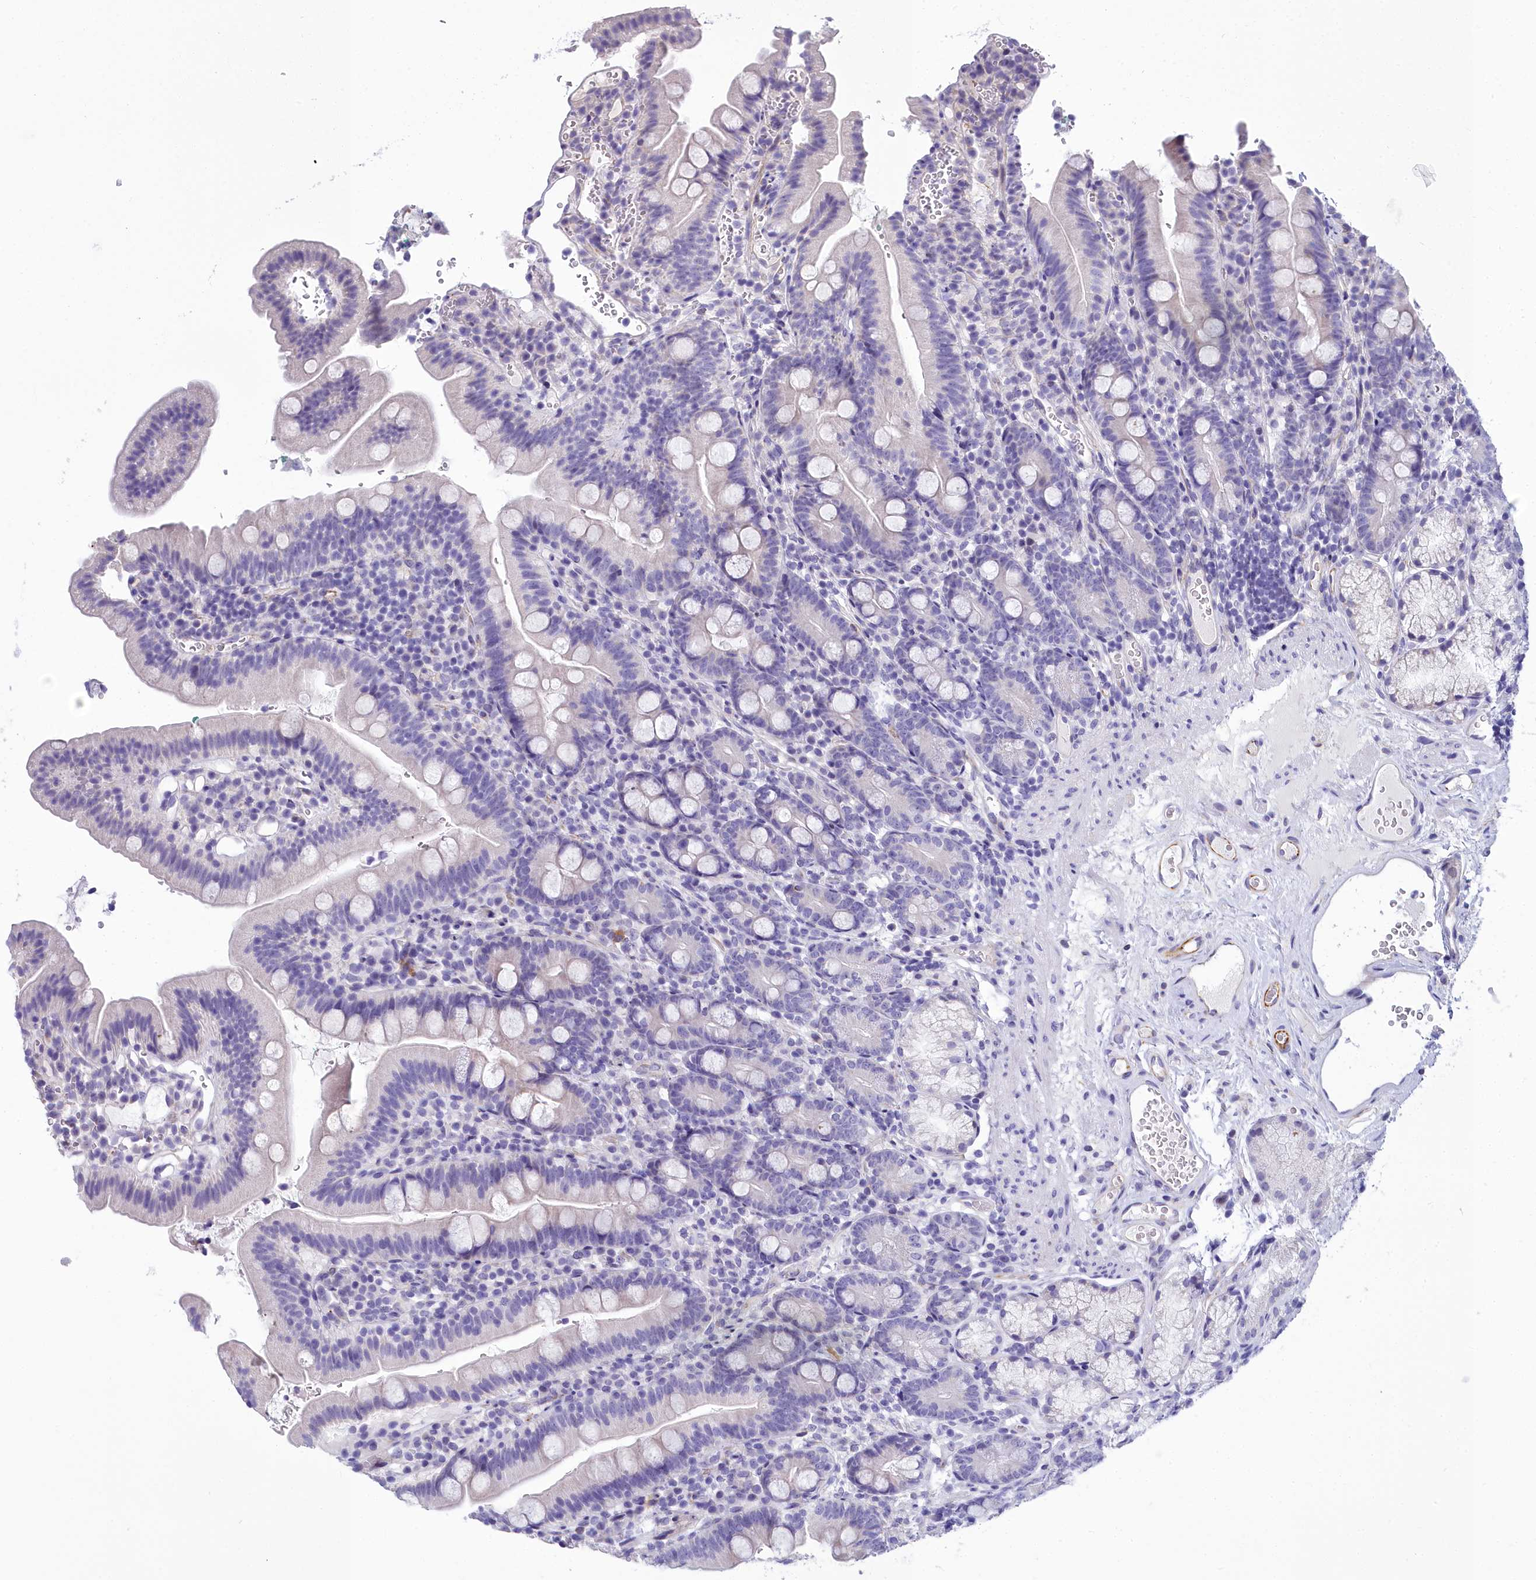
{"staining": {"intensity": "negative", "quantity": "none", "location": "none"}, "tissue": "duodenum", "cell_type": "Glandular cells", "image_type": "normal", "snomed": [{"axis": "morphology", "description": "Normal tissue, NOS"}, {"axis": "topography", "description": "Duodenum"}], "caption": "High magnification brightfield microscopy of normal duodenum stained with DAB (3,3'-diaminobenzidine) (brown) and counterstained with hematoxylin (blue): glandular cells show no significant positivity. Nuclei are stained in blue.", "gene": "TIMM22", "patient": {"sex": "female", "age": 67}}